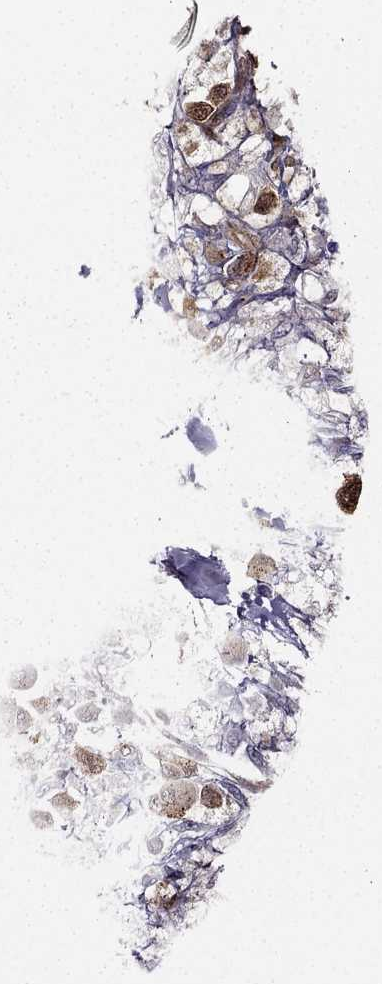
{"staining": {"intensity": "strong", "quantity": "<25%", "location": "cytoplasmic/membranous"}, "tissue": "melanoma", "cell_type": "Tumor cells", "image_type": "cancer", "snomed": [{"axis": "morphology", "description": "Malignant melanoma, NOS"}, {"axis": "topography", "description": "Skin"}], "caption": "Malignant melanoma stained for a protein displays strong cytoplasmic/membranous positivity in tumor cells.", "gene": "NQO1", "patient": {"sex": "female", "age": 58}}